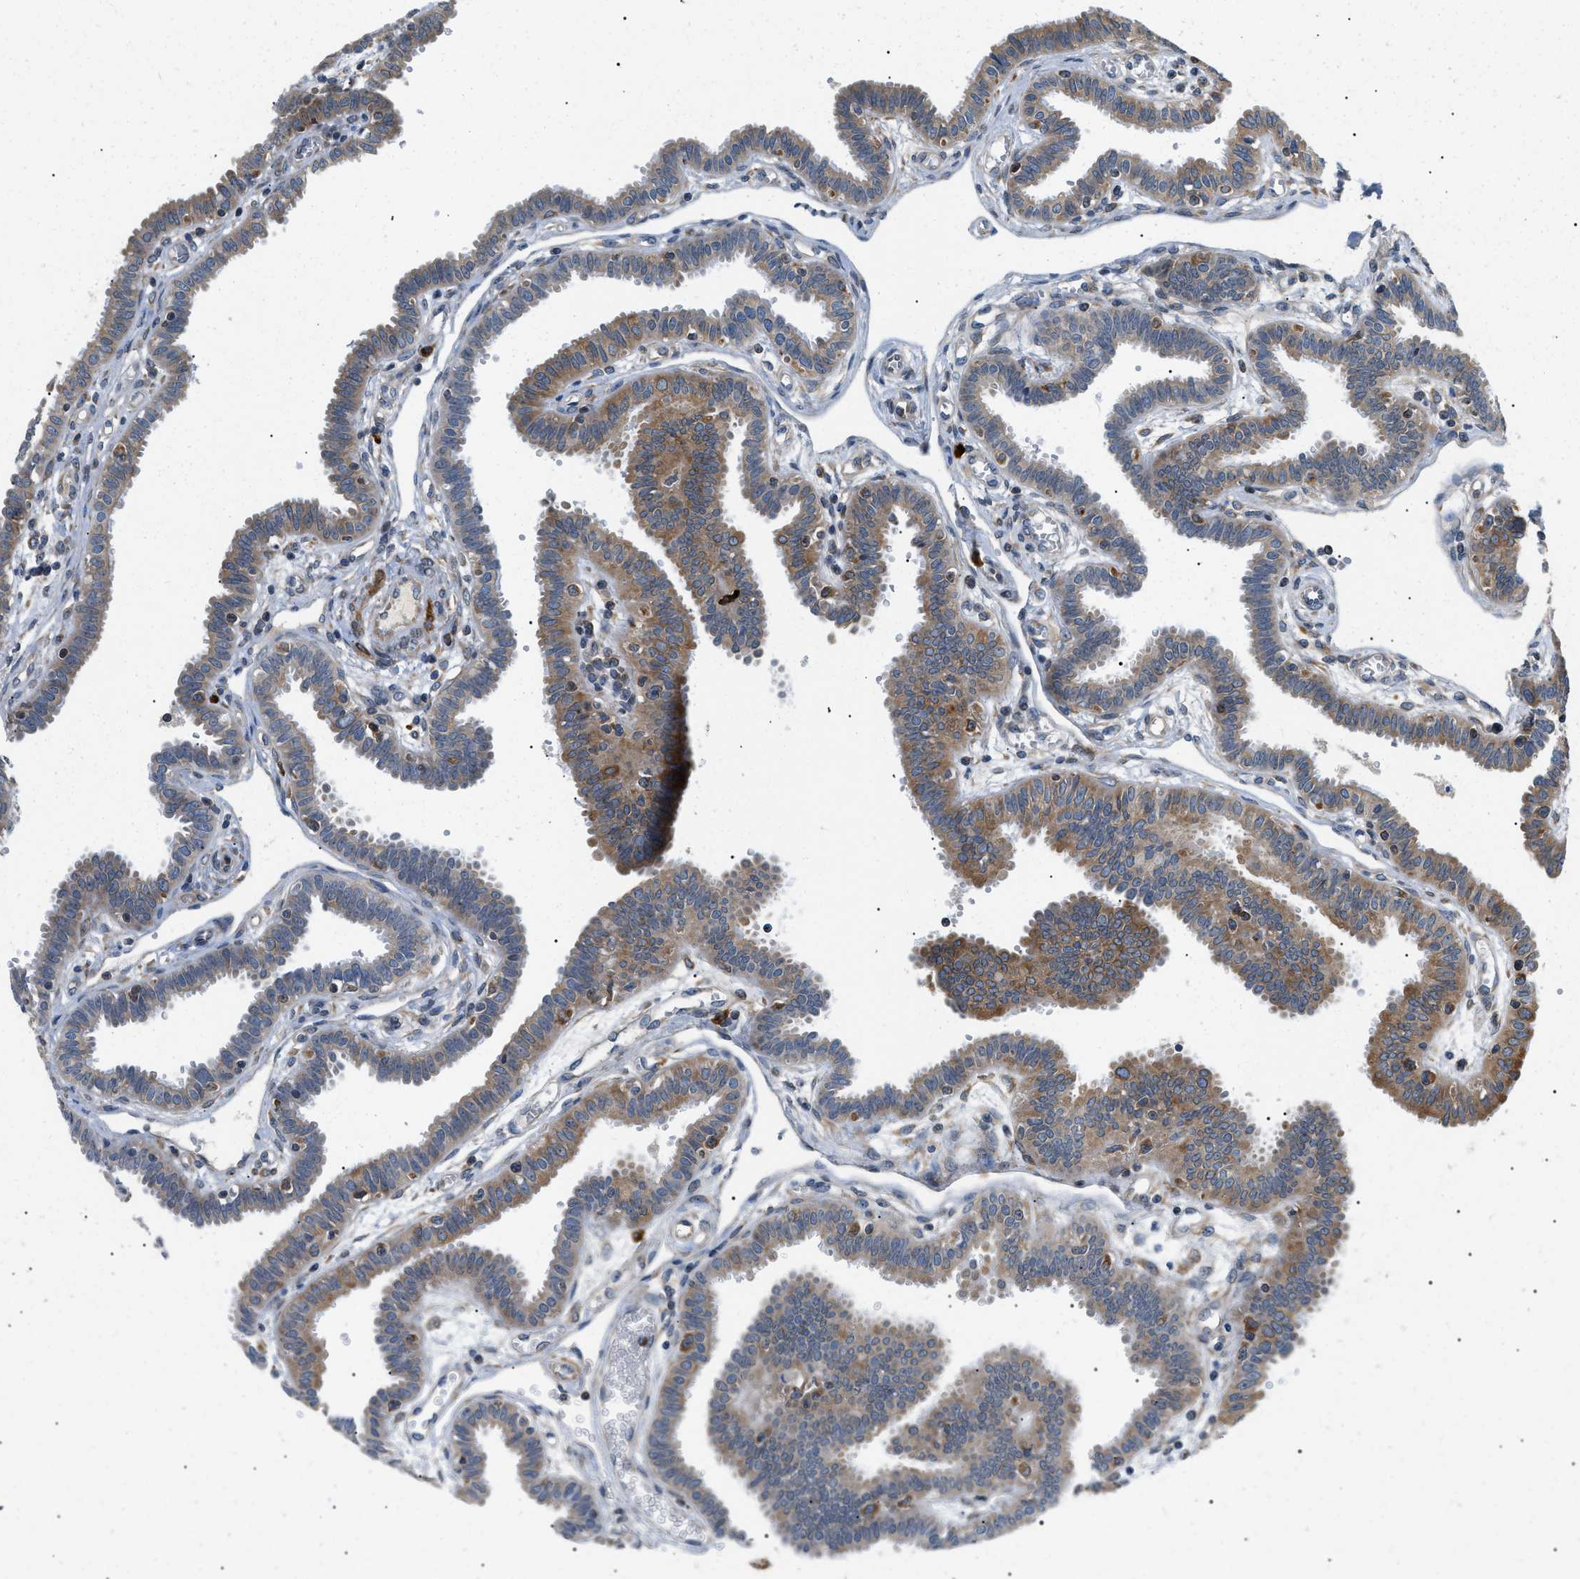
{"staining": {"intensity": "moderate", "quantity": ">75%", "location": "cytoplasmic/membranous"}, "tissue": "fallopian tube", "cell_type": "Glandular cells", "image_type": "normal", "snomed": [{"axis": "morphology", "description": "Normal tissue, NOS"}, {"axis": "topography", "description": "Fallopian tube"}], "caption": "A micrograph of fallopian tube stained for a protein reveals moderate cytoplasmic/membranous brown staining in glandular cells.", "gene": "DERL1", "patient": {"sex": "female", "age": 32}}